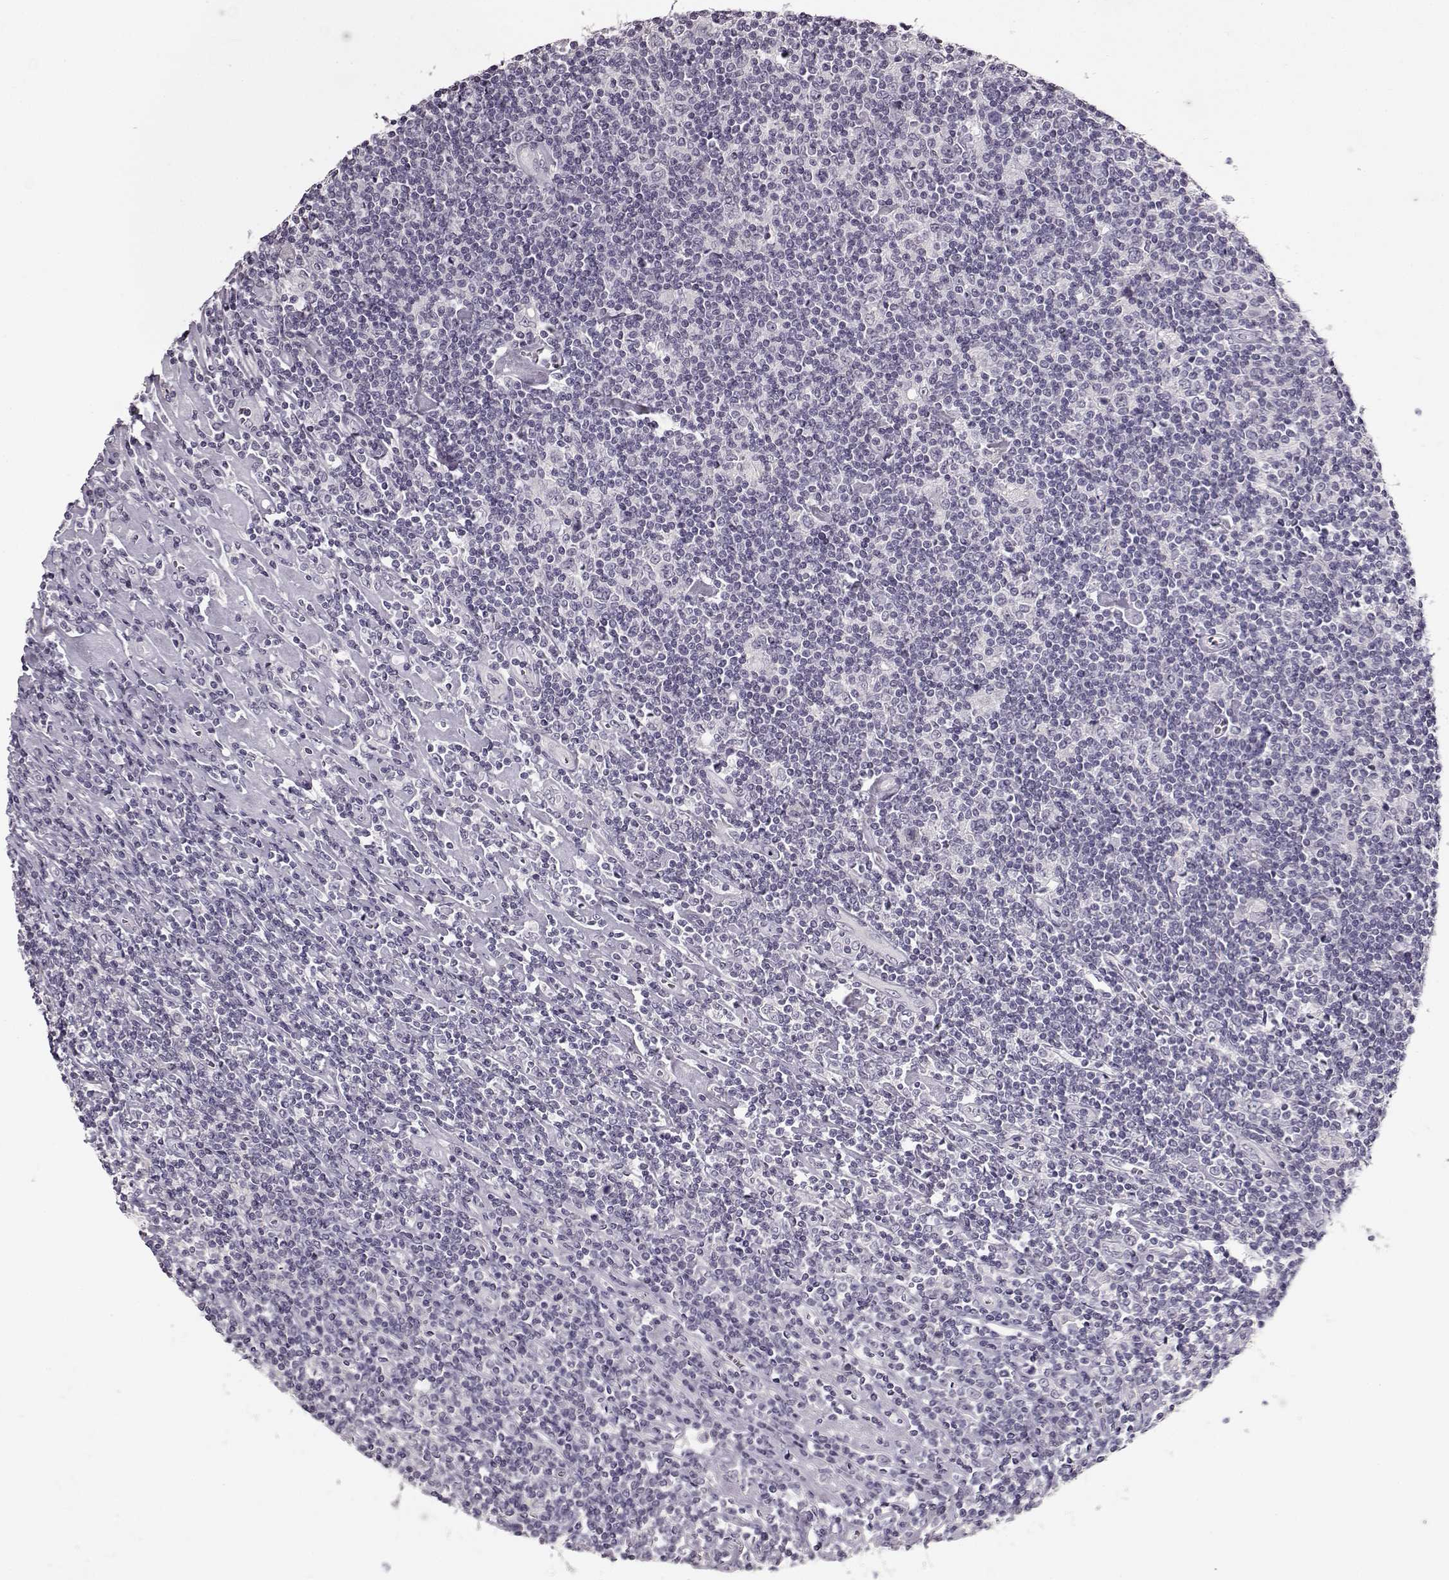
{"staining": {"intensity": "negative", "quantity": "none", "location": "none"}, "tissue": "lymphoma", "cell_type": "Tumor cells", "image_type": "cancer", "snomed": [{"axis": "morphology", "description": "Hodgkin's disease, NOS"}, {"axis": "topography", "description": "Lymph node"}], "caption": "Immunohistochemical staining of lymphoma demonstrates no significant expression in tumor cells.", "gene": "RP1L1", "patient": {"sex": "male", "age": 40}}